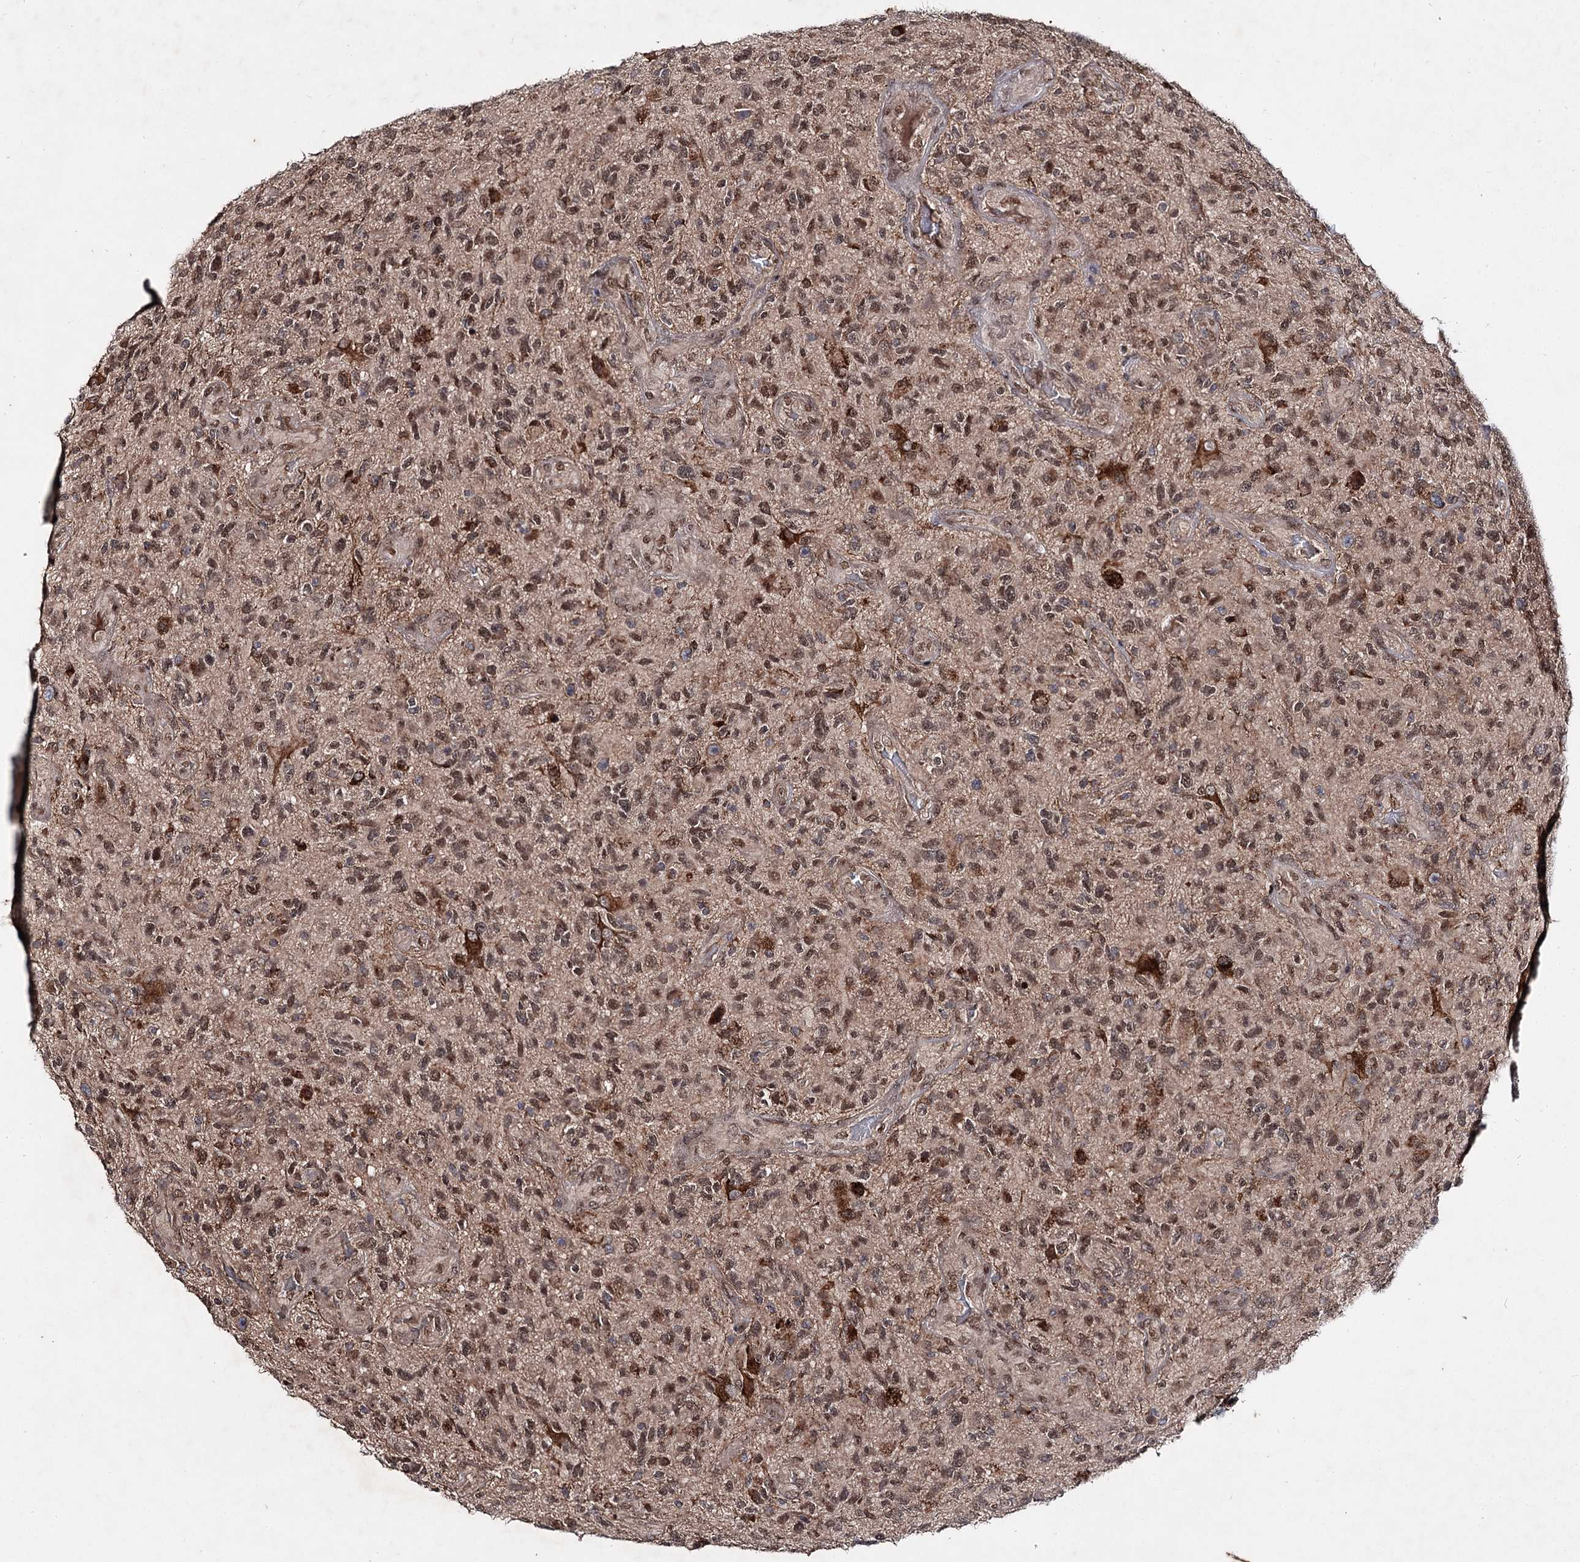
{"staining": {"intensity": "moderate", "quantity": "25%-75%", "location": "cytoplasmic/membranous,nuclear"}, "tissue": "glioma", "cell_type": "Tumor cells", "image_type": "cancer", "snomed": [{"axis": "morphology", "description": "Glioma, malignant, High grade"}, {"axis": "topography", "description": "Brain"}], "caption": "Human malignant glioma (high-grade) stained with a protein marker exhibits moderate staining in tumor cells.", "gene": "MSANTD2", "patient": {"sex": "male", "age": 47}}